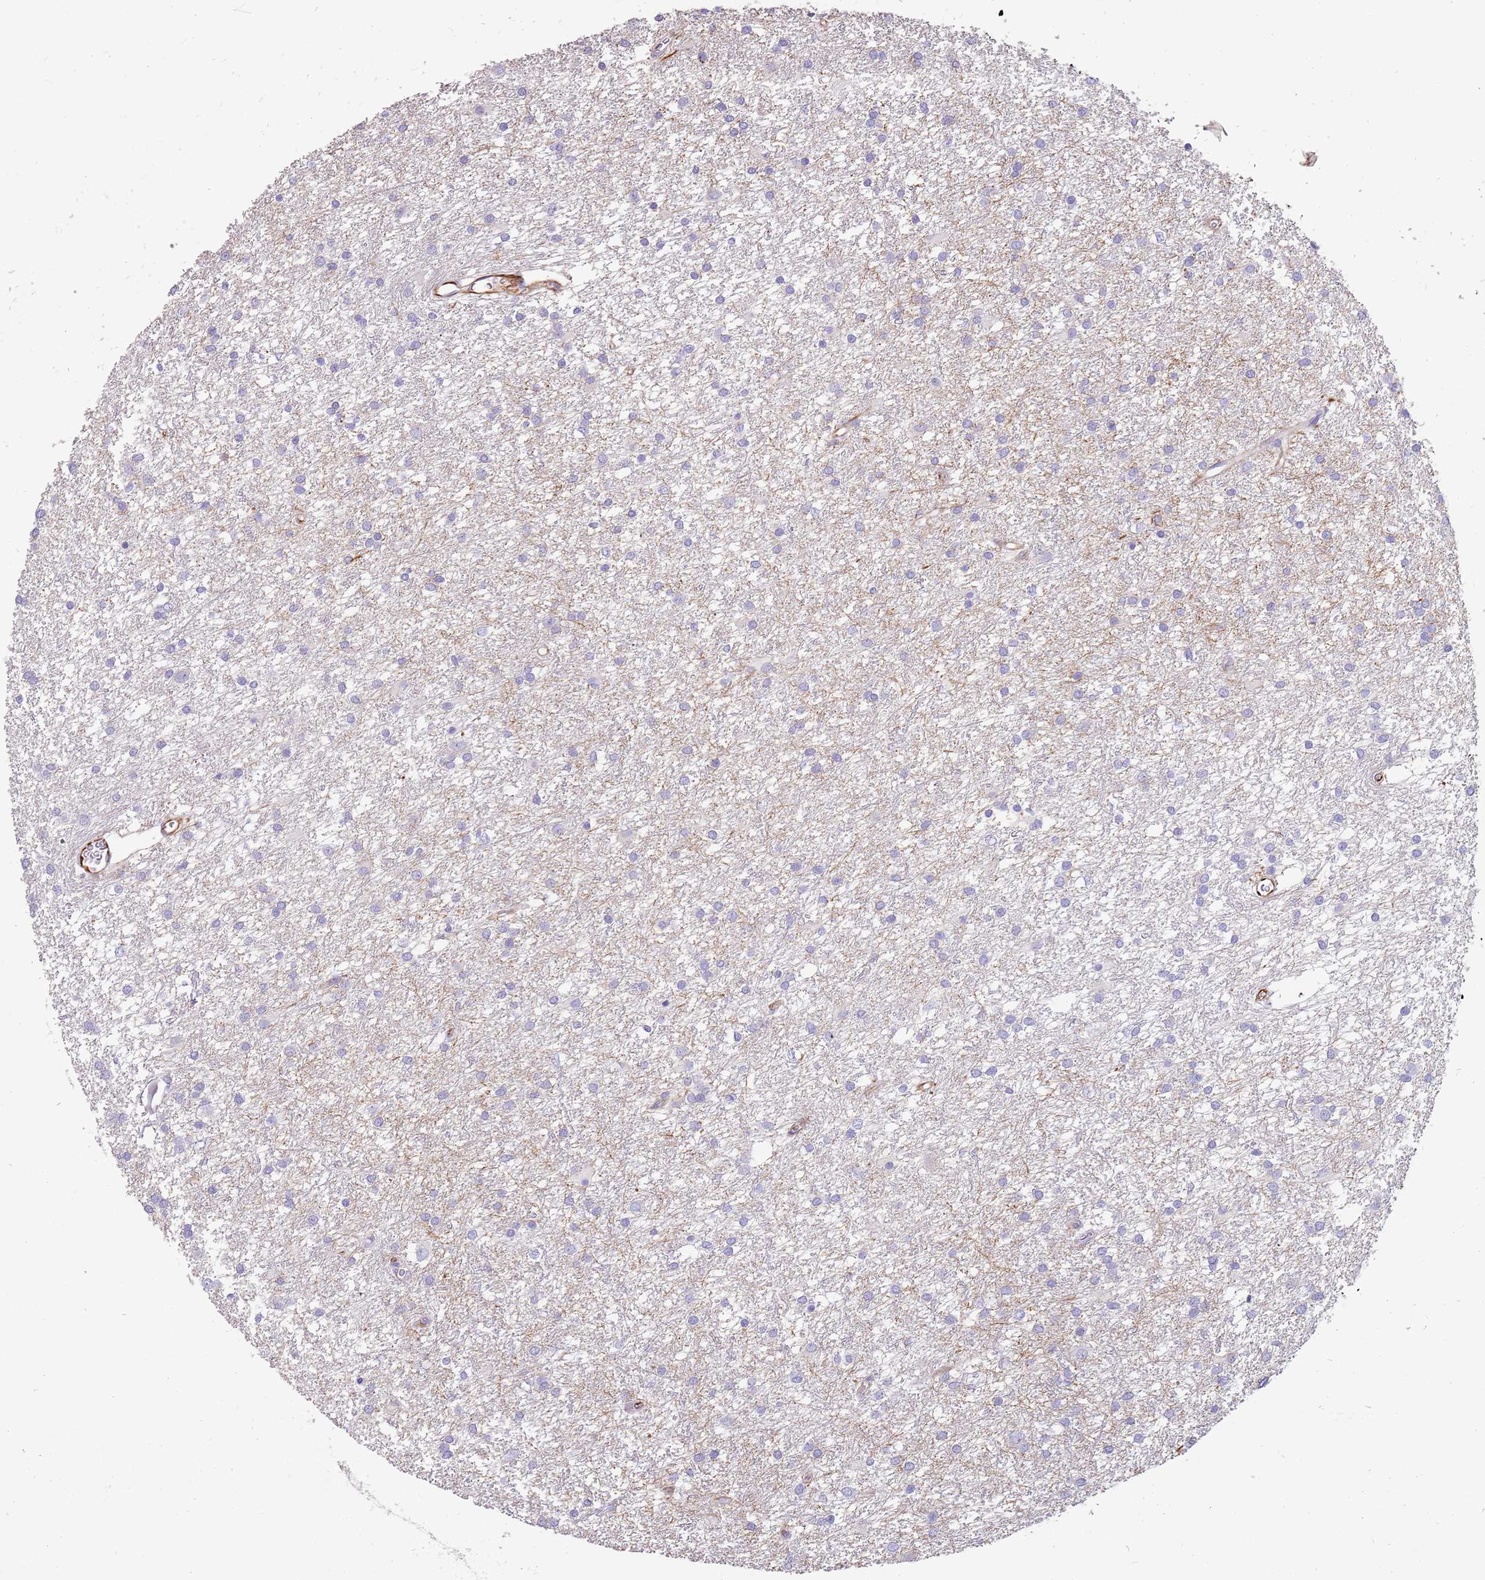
{"staining": {"intensity": "negative", "quantity": "none", "location": "none"}, "tissue": "glioma", "cell_type": "Tumor cells", "image_type": "cancer", "snomed": [{"axis": "morphology", "description": "Glioma, malignant, High grade"}, {"axis": "topography", "description": "Brain"}], "caption": "Tumor cells are negative for protein expression in human glioma.", "gene": "ZDHHC1", "patient": {"sex": "female", "age": 50}}